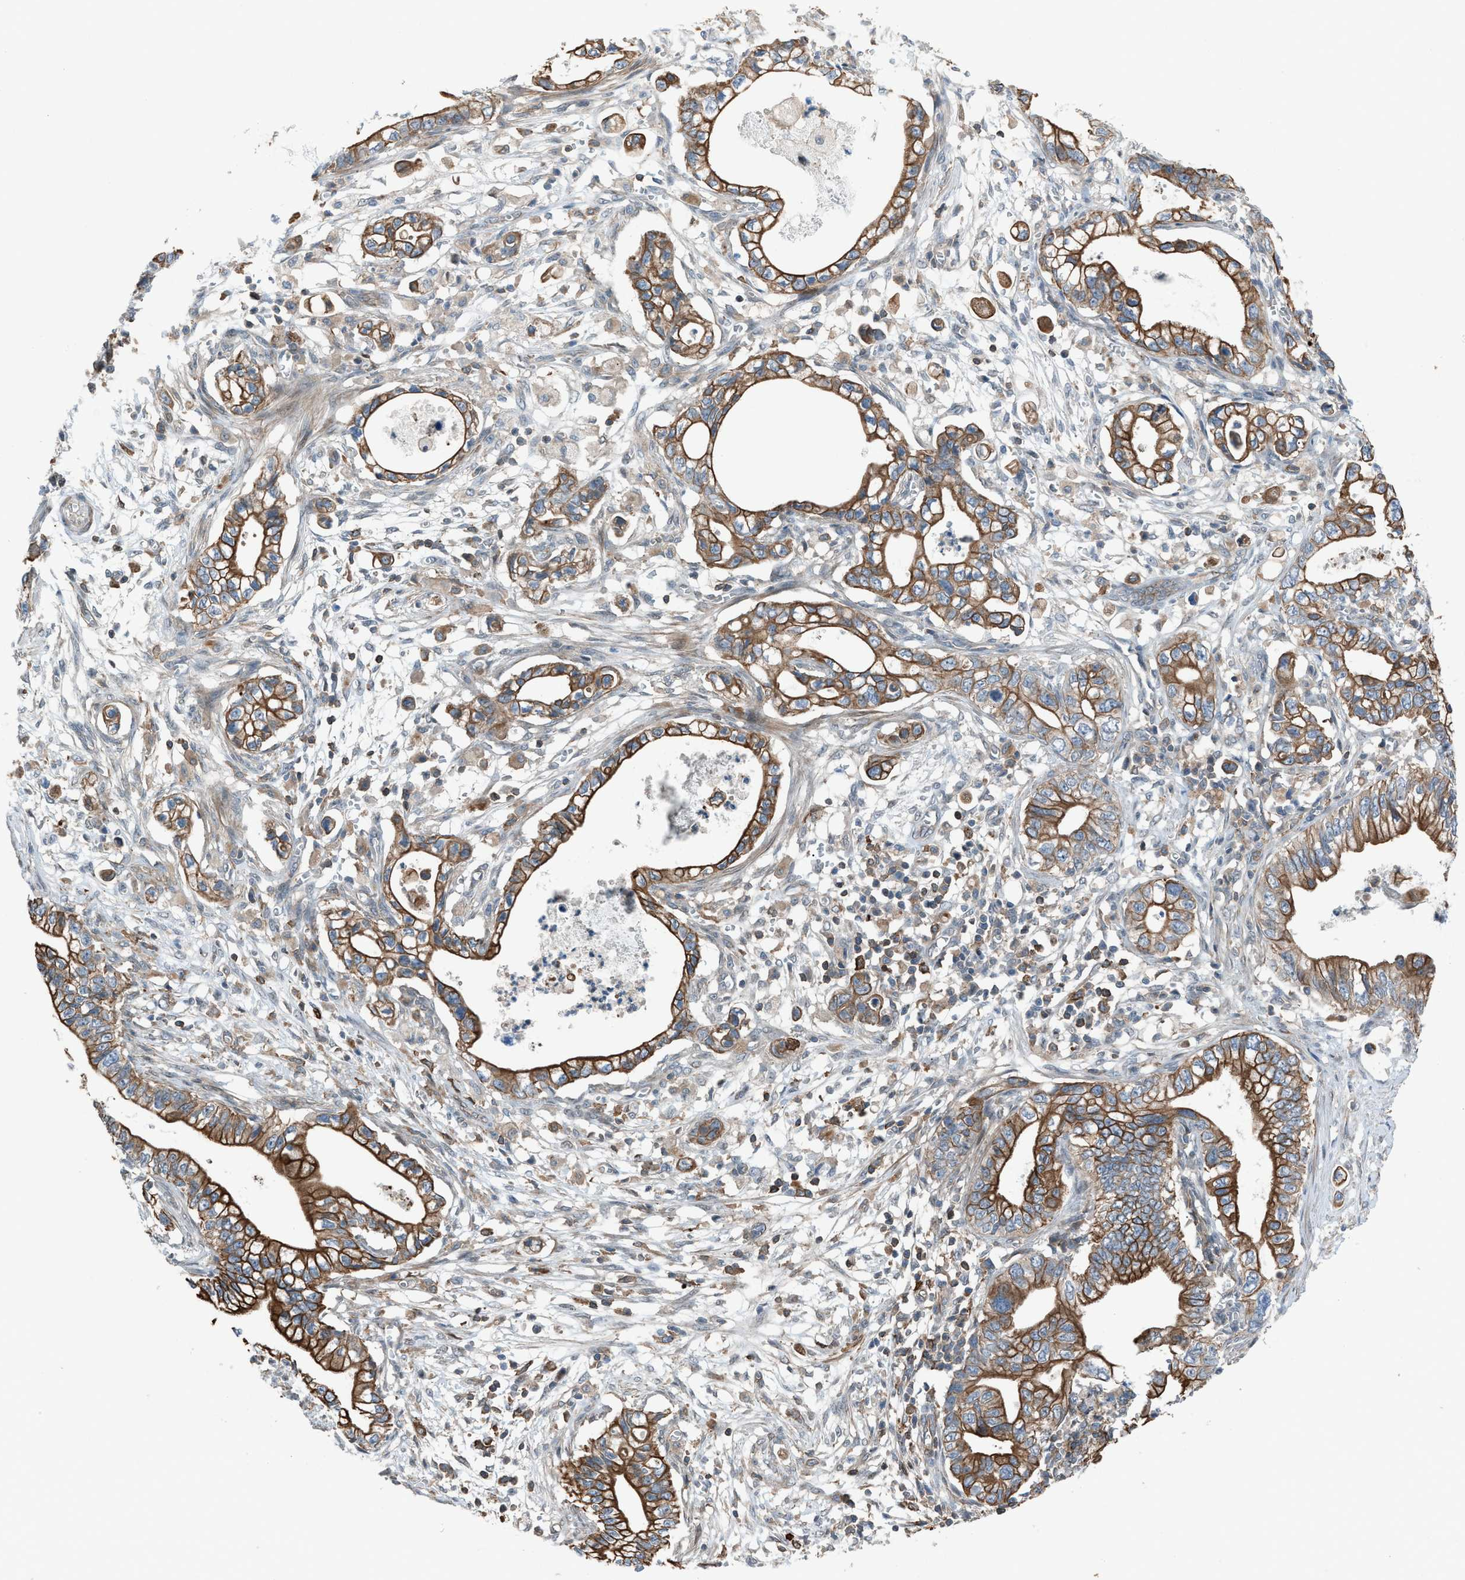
{"staining": {"intensity": "moderate", "quantity": ">75%", "location": "cytoplasmic/membranous"}, "tissue": "pancreatic cancer", "cell_type": "Tumor cells", "image_type": "cancer", "snomed": [{"axis": "morphology", "description": "Adenocarcinoma, NOS"}, {"axis": "topography", "description": "Pancreas"}], "caption": "Pancreatic cancer (adenocarcinoma) stained for a protein demonstrates moderate cytoplasmic/membranous positivity in tumor cells. The staining was performed using DAB (3,3'-diaminobenzidine) to visualize the protein expression in brown, while the nuclei were stained in blue with hematoxylin (Magnification: 20x).", "gene": "DYRK1A", "patient": {"sex": "male", "age": 56}}